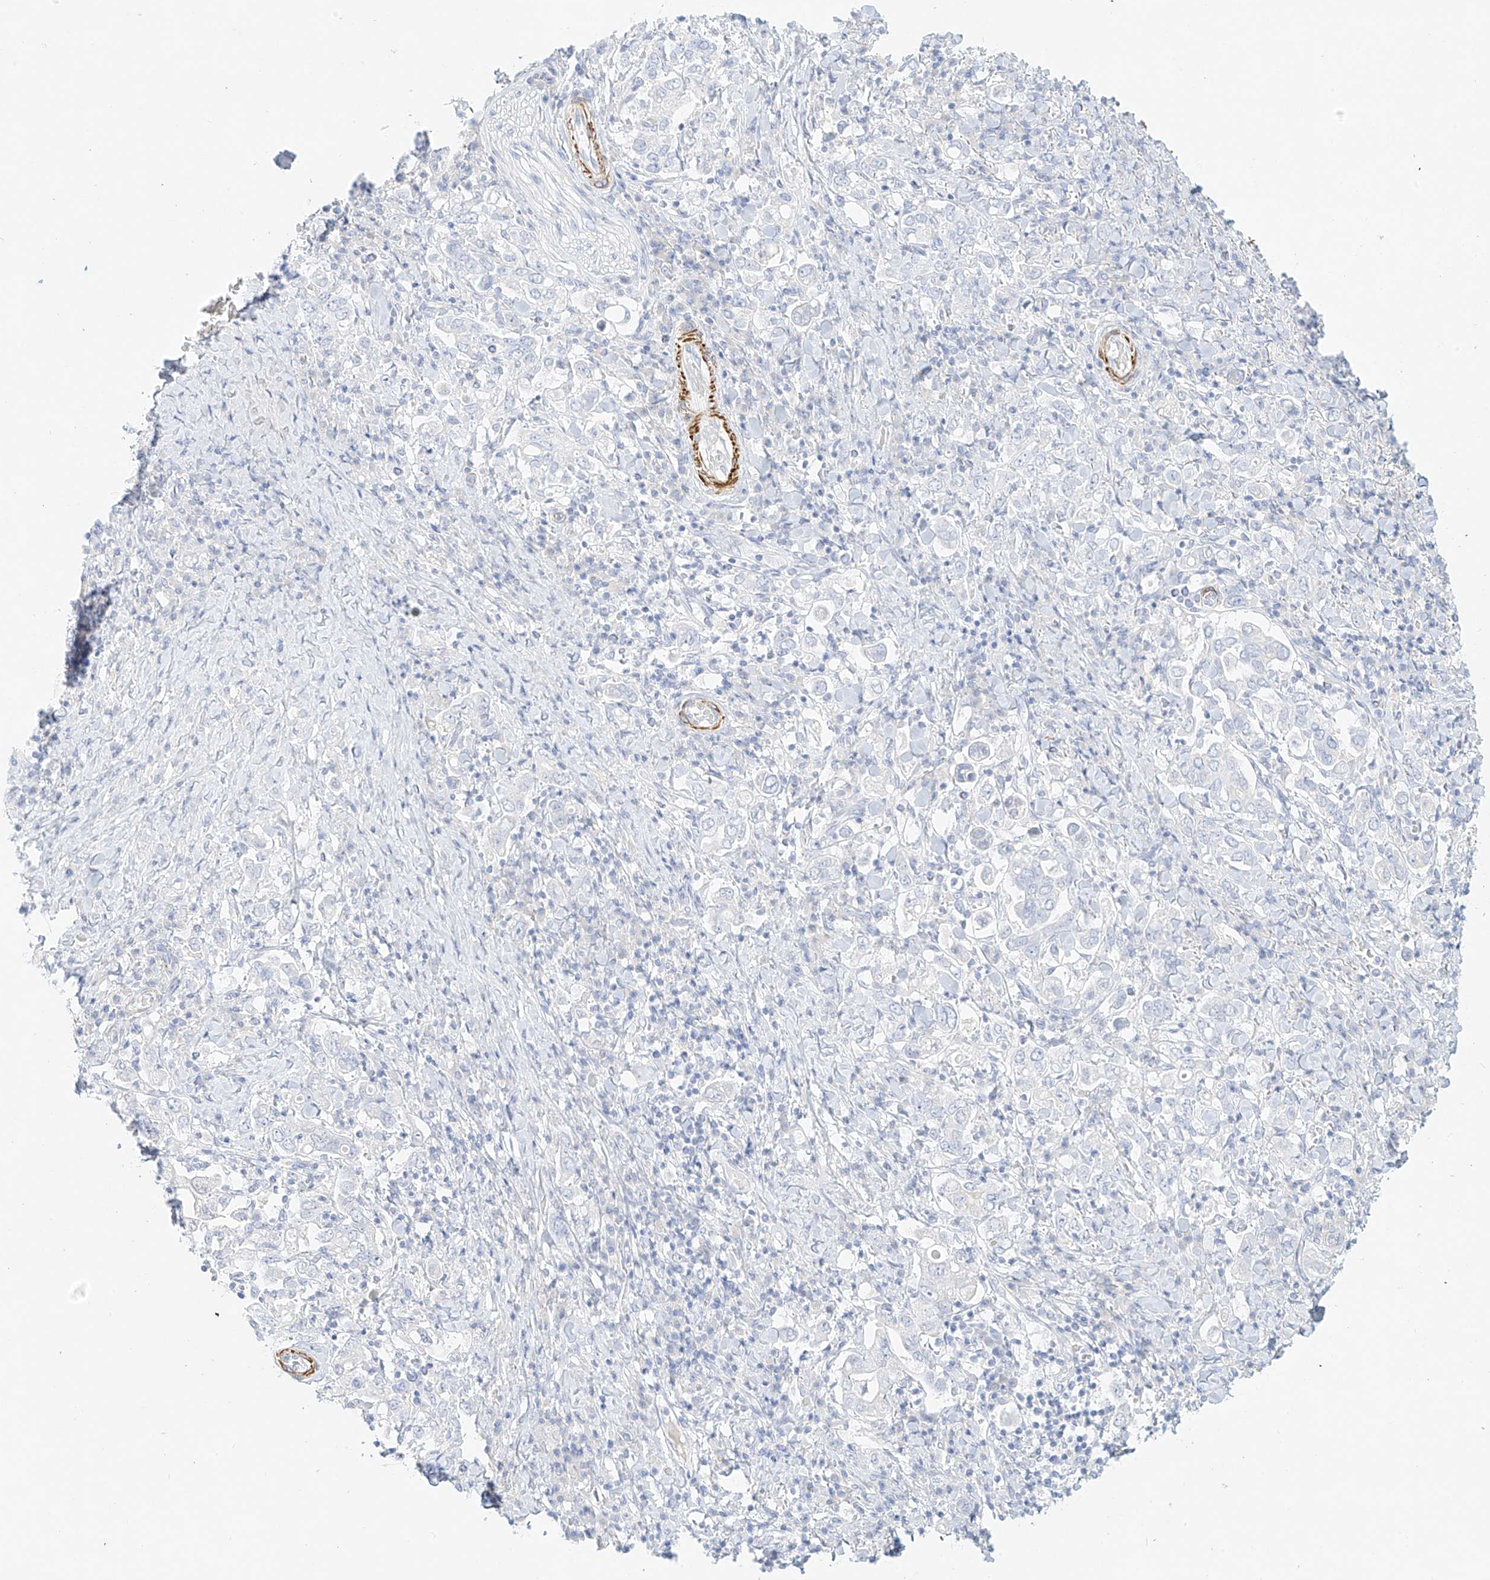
{"staining": {"intensity": "negative", "quantity": "none", "location": "none"}, "tissue": "stomach cancer", "cell_type": "Tumor cells", "image_type": "cancer", "snomed": [{"axis": "morphology", "description": "Adenocarcinoma, NOS"}, {"axis": "topography", "description": "Stomach, upper"}], "caption": "Stomach cancer was stained to show a protein in brown. There is no significant positivity in tumor cells.", "gene": "ST3GAL5", "patient": {"sex": "male", "age": 62}}